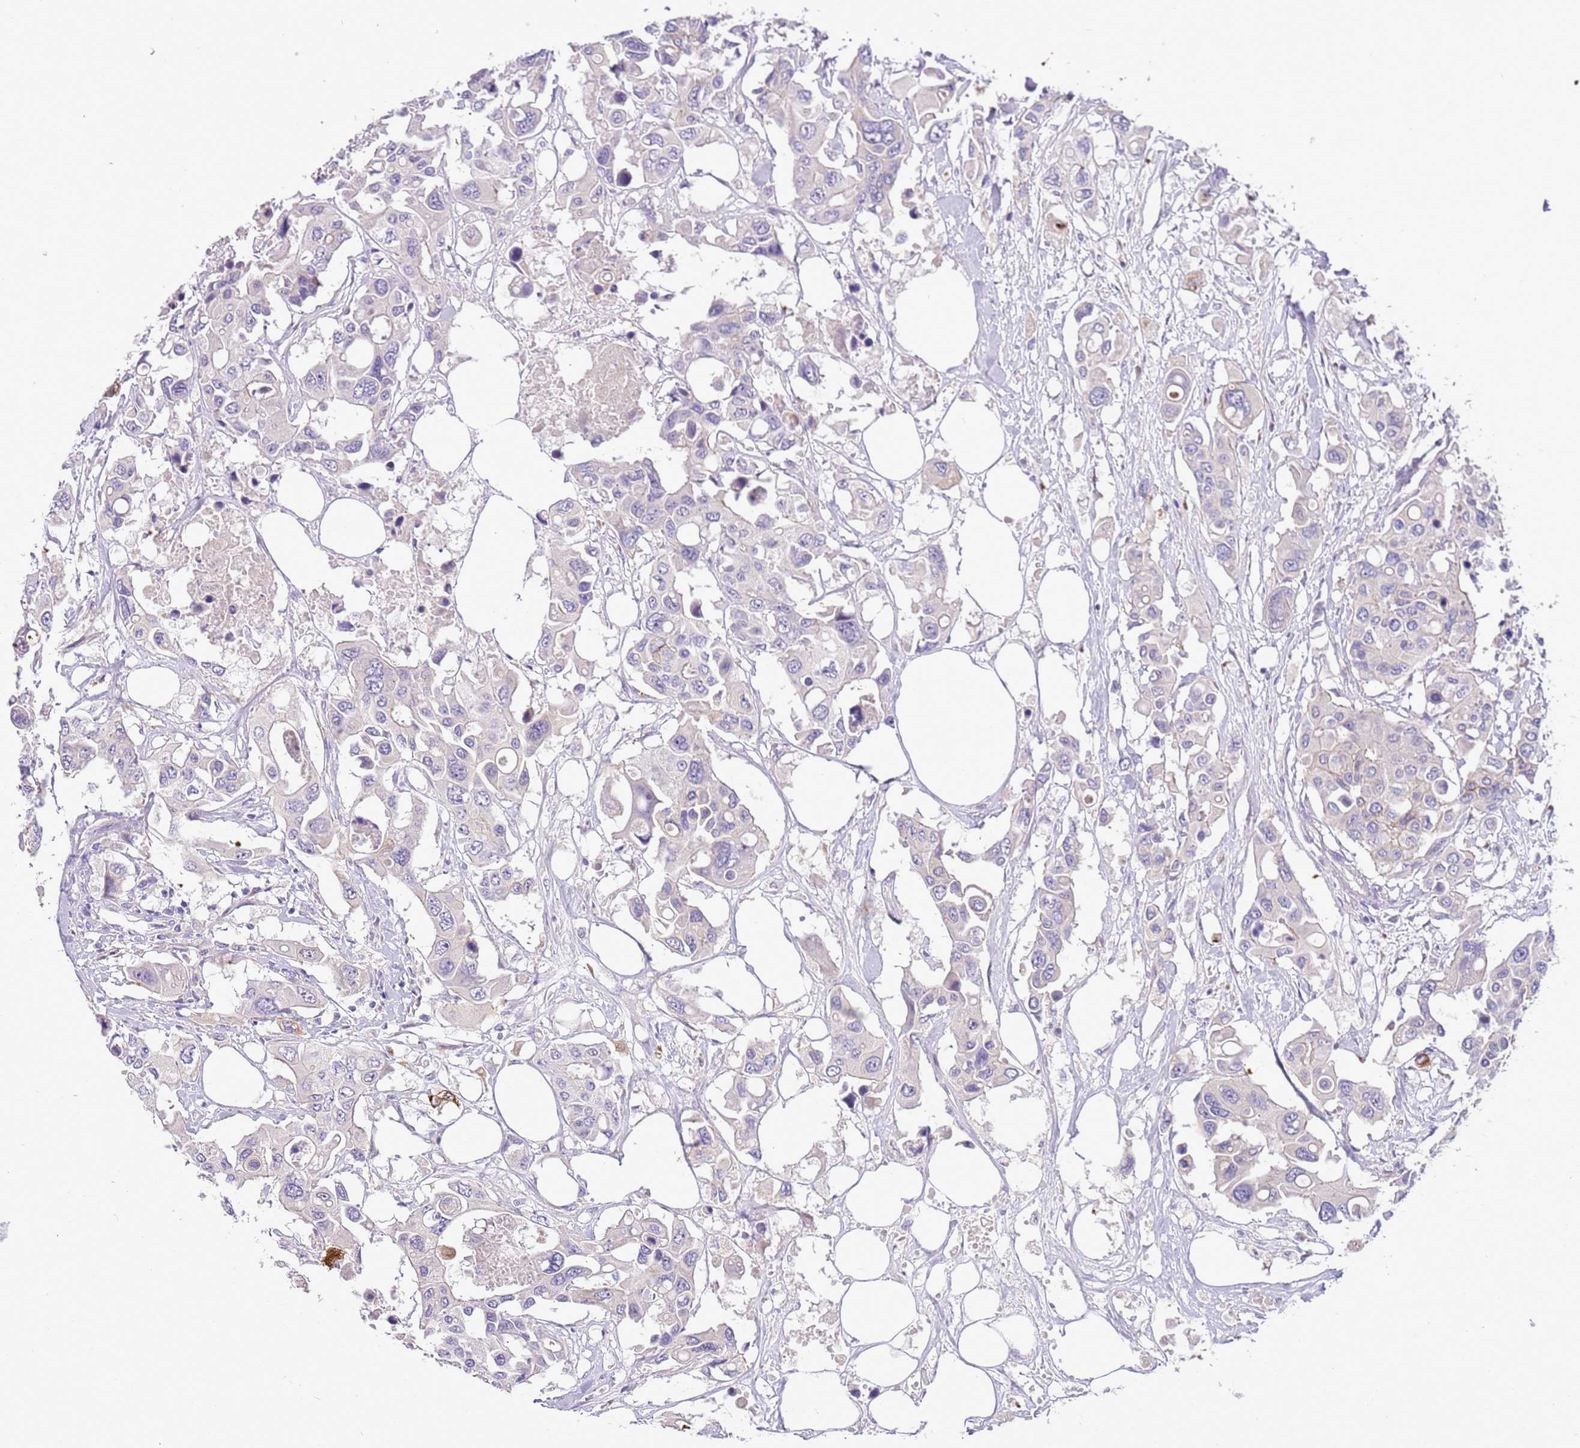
{"staining": {"intensity": "negative", "quantity": "none", "location": "none"}, "tissue": "colorectal cancer", "cell_type": "Tumor cells", "image_type": "cancer", "snomed": [{"axis": "morphology", "description": "Adenocarcinoma, NOS"}, {"axis": "topography", "description": "Colon"}], "caption": "There is no significant positivity in tumor cells of colorectal cancer.", "gene": "CFAP73", "patient": {"sex": "male", "age": 77}}